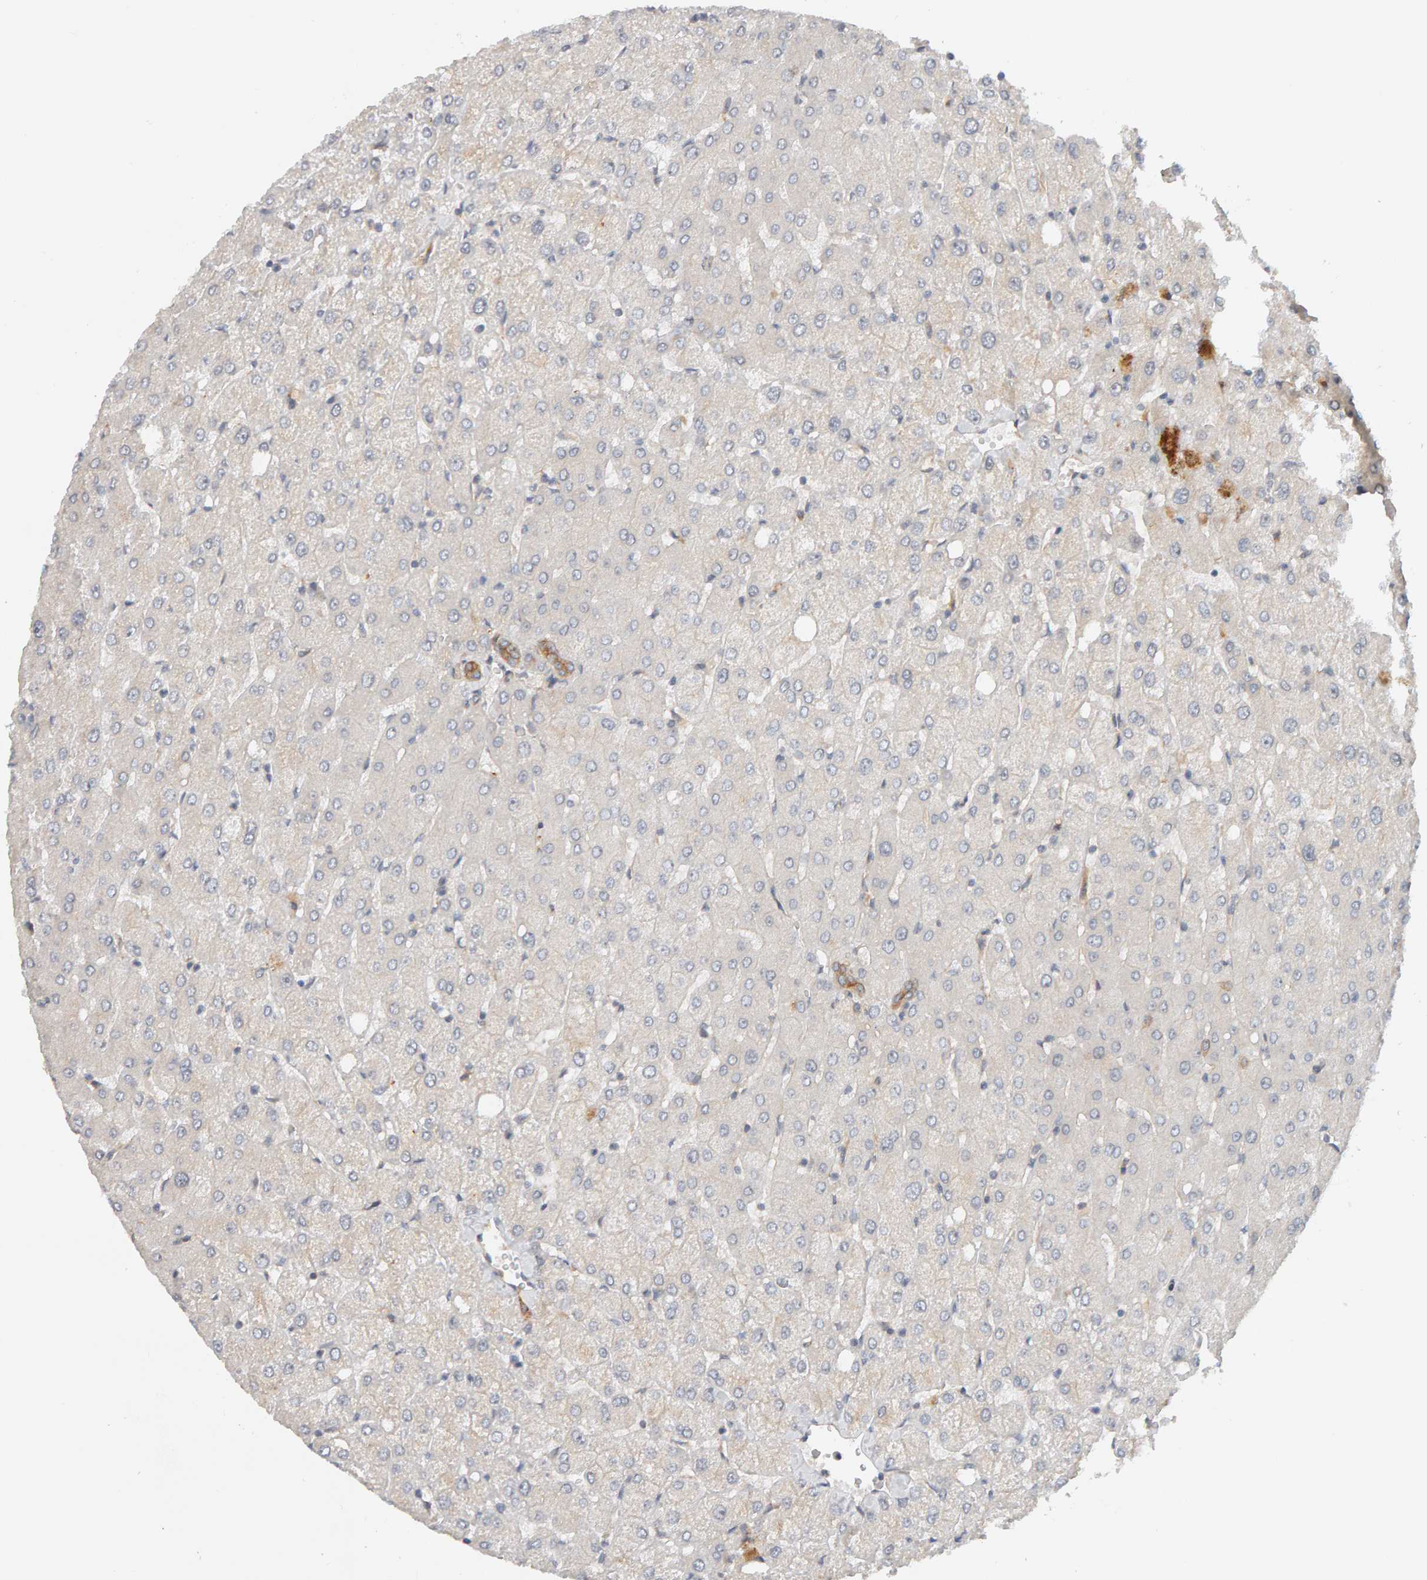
{"staining": {"intensity": "weak", "quantity": ">75%", "location": "cytoplasmic/membranous"}, "tissue": "liver", "cell_type": "Cholangiocytes", "image_type": "normal", "snomed": [{"axis": "morphology", "description": "Normal tissue, NOS"}, {"axis": "topography", "description": "Liver"}], "caption": "This is a micrograph of immunohistochemistry (IHC) staining of unremarkable liver, which shows weak staining in the cytoplasmic/membranous of cholangiocytes.", "gene": "PPP1R16A", "patient": {"sex": "female", "age": 54}}